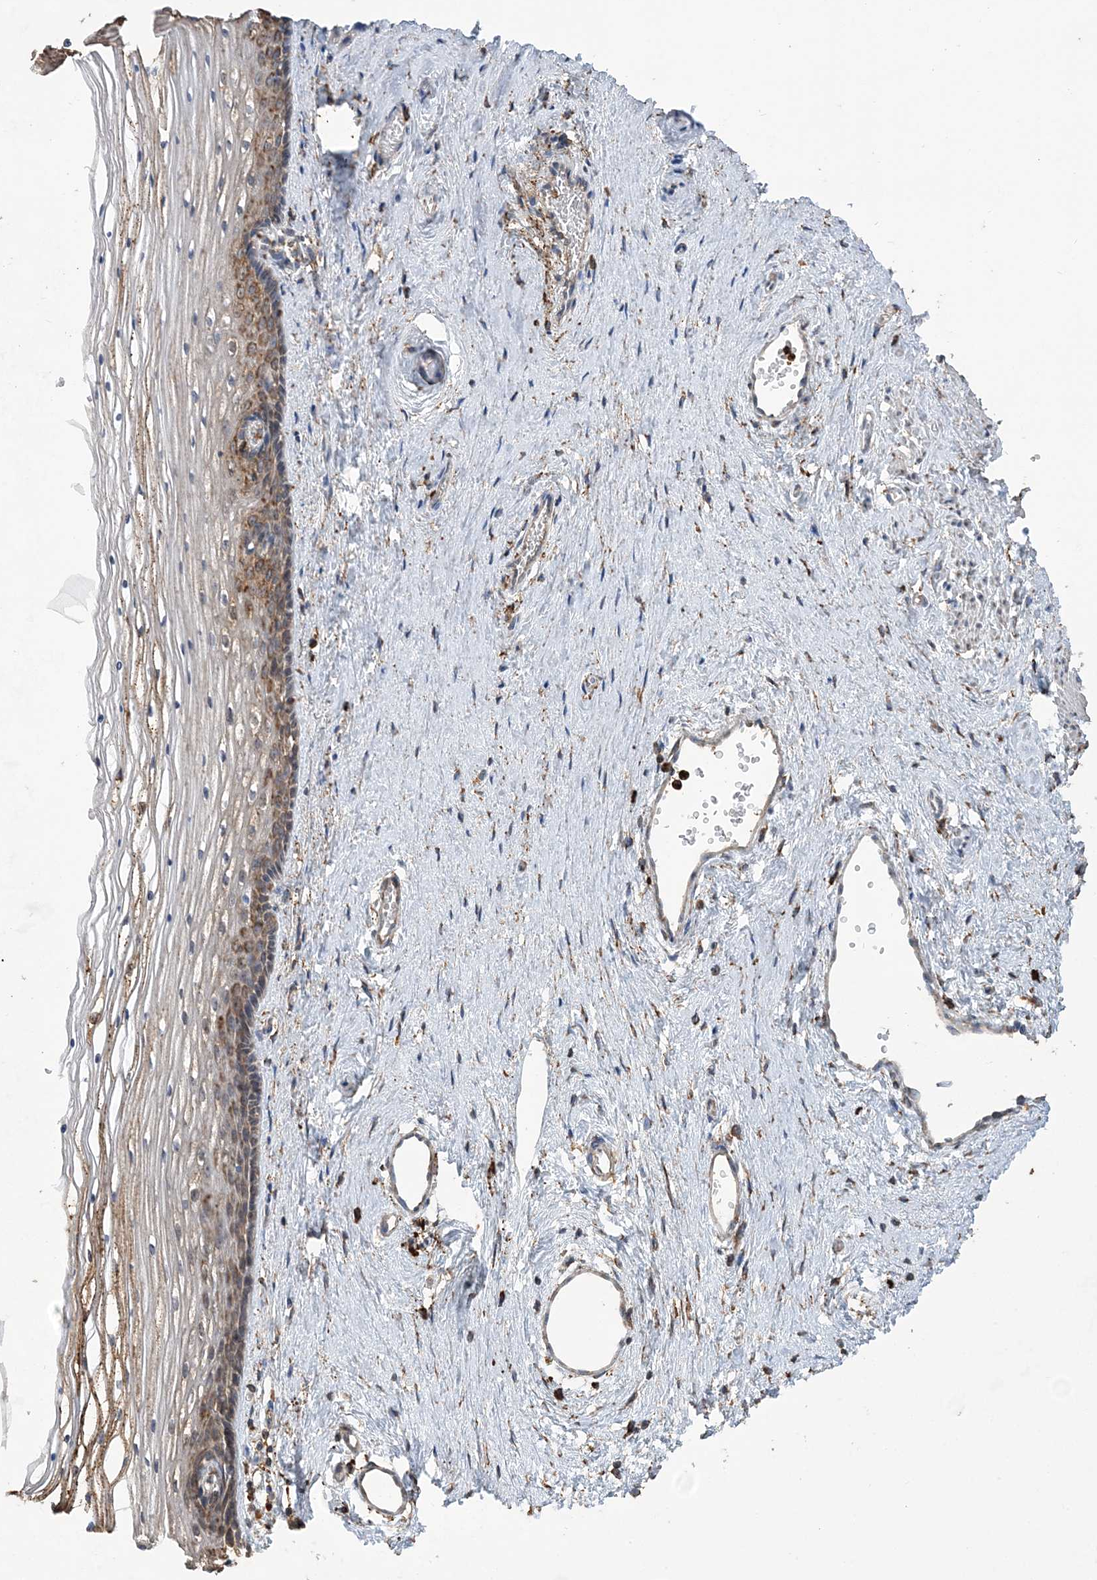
{"staining": {"intensity": "moderate", "quantity": ">75%", "location": "cytoplasmic/membranous"}, "tissue": "vagina", "cell_type": "Squamous epithelial cells", "image_type": "normal", "snomed": [{"axis": "morphology", "description": "Normal tissue, NOS"}, {"axis": "topography", "description": "Vagina"}], "caption": "Brown immunohistochemical staining in normal vagina demonstrates moderate cytoplasmic/membranous positivity in approximately >75% of squamous epithelial cells.", "gene": "WDR12", "patient": {"sex": "female", "age": 46}}